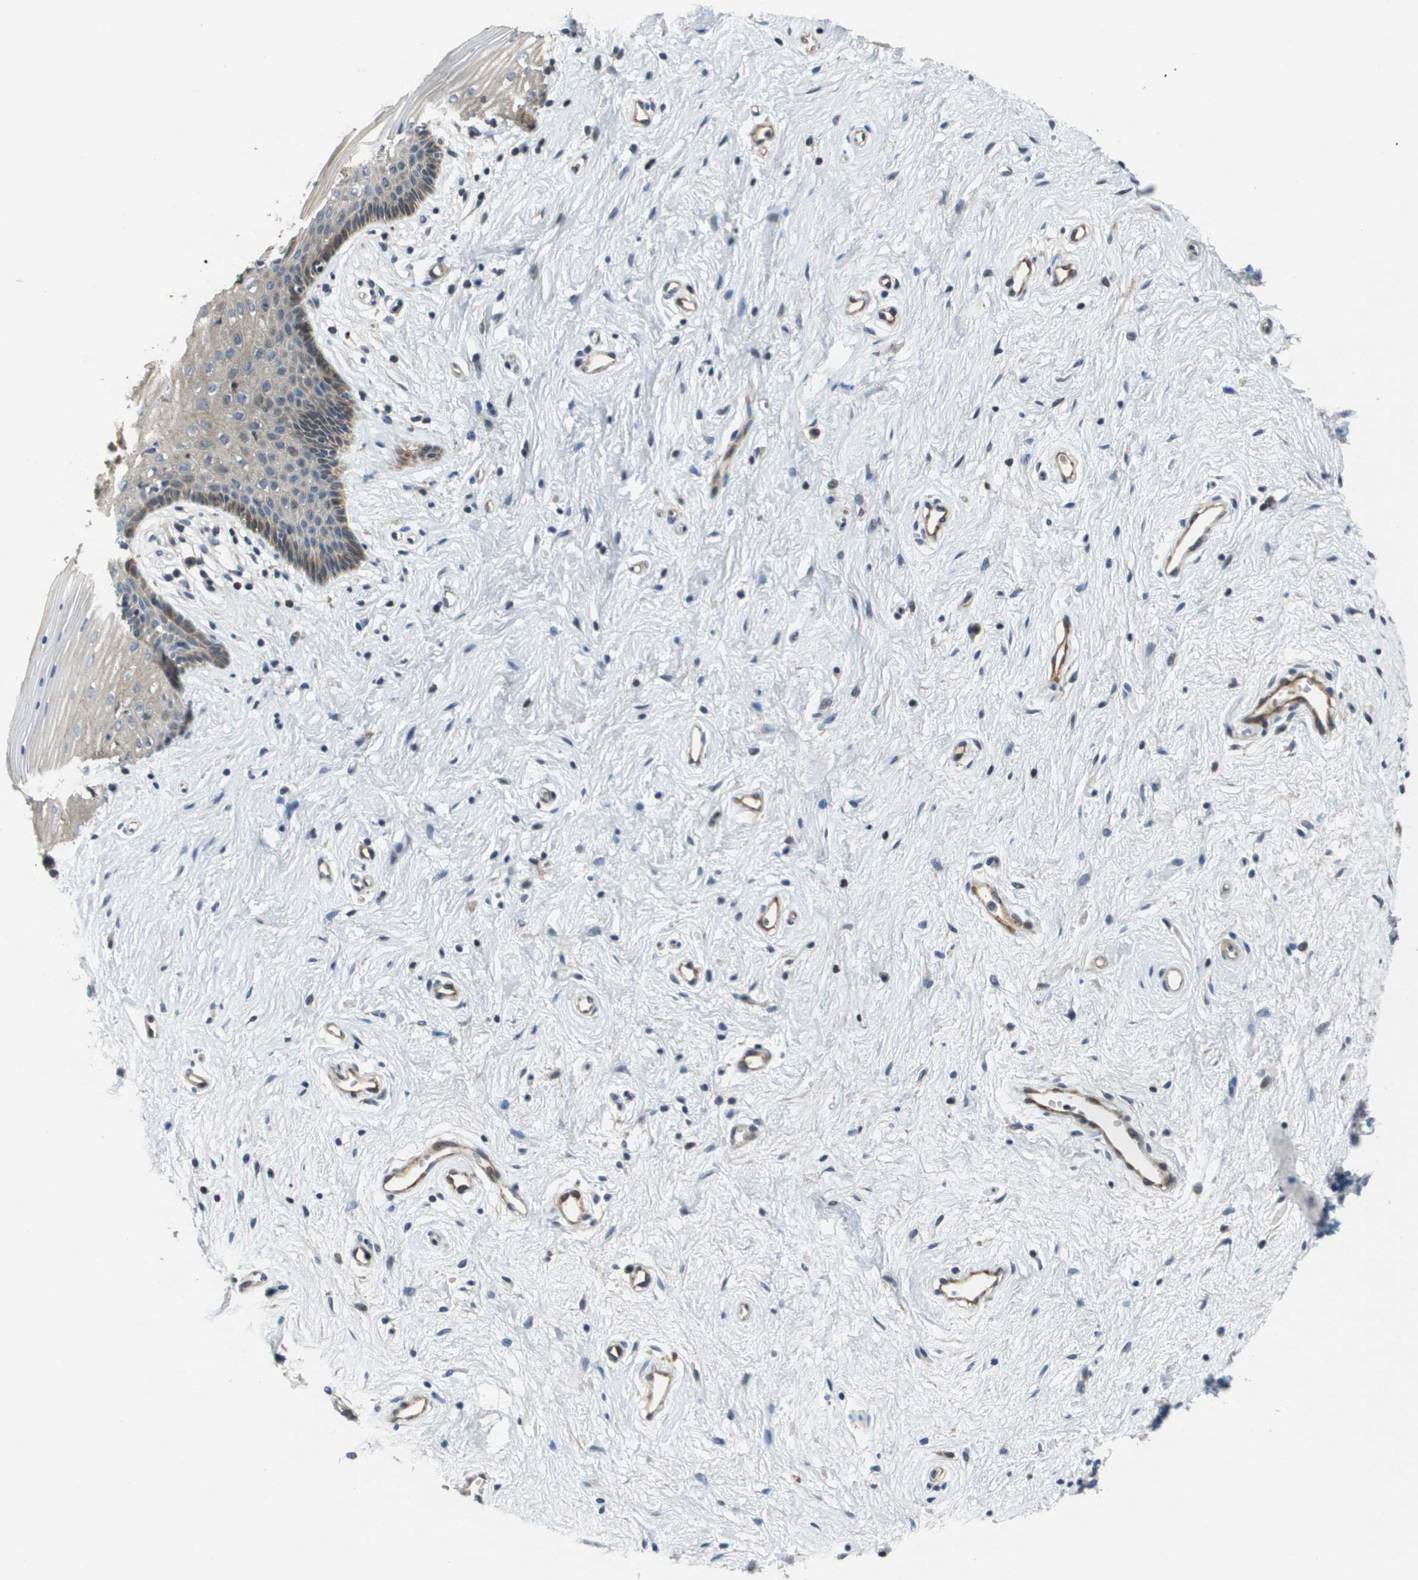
{"staining": {"intensity": "moderate", "quantity": "25%-75%", "location": "cytoplasmic/membranous"}, "tissue": "vagina", "cell_type": "Squamous epithelial cells", "image_type": "normal", "snomed": [{"axis": "morphology", "description": "Normal tissue, NOS"}, {"axis": "topography", "description": "Vagina"}], "caption": "Approximately 25%-75% of squamous epithelial cells in unremarkable vagina demonstrate moderate cytoplasmic/membranous protein positivity as visualized by brown immunohistochemical staining.", "gene": "SCN4B", "patient": {"sex": "female", "age": 44}}